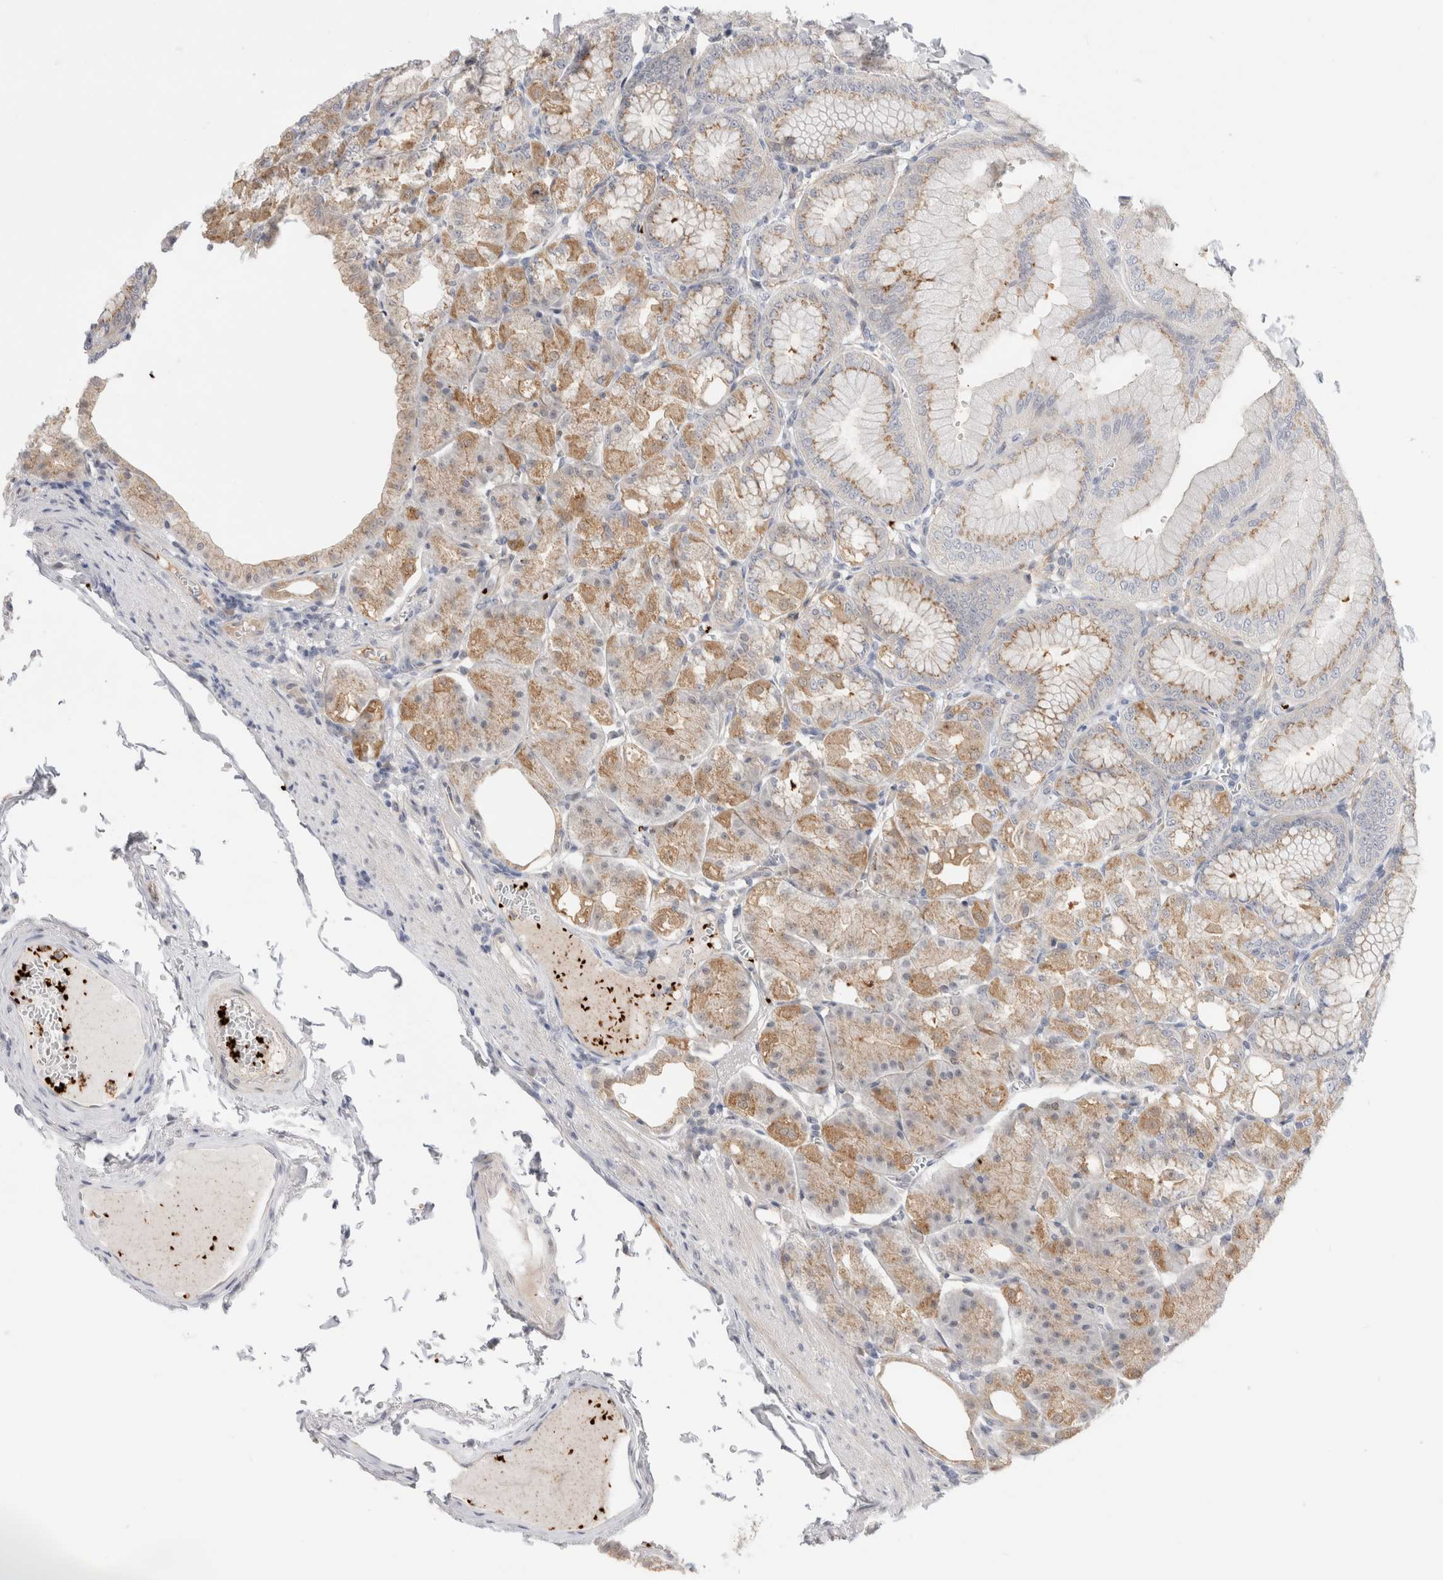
{"staining": {"intensity": "strong", "quantity": ">75%", "location": "cytoplasmic/membranous"}, "tissue": "stomach", "cell_type": "Glandular cells", "image_type": "normal", "snomed": [{"axis": "morphology", "description": "Normal tissue, NOS"}, {"axis": "topography", "description": "Stomach, lower"}], "caption": "Benign stomach reveals strong cytoplasmic/membranous staining in approximately >75% of glandular cells Nuclei are stained in blue..", "gene": "VPS28", "patient": {"sex": "male", "age": 71}}